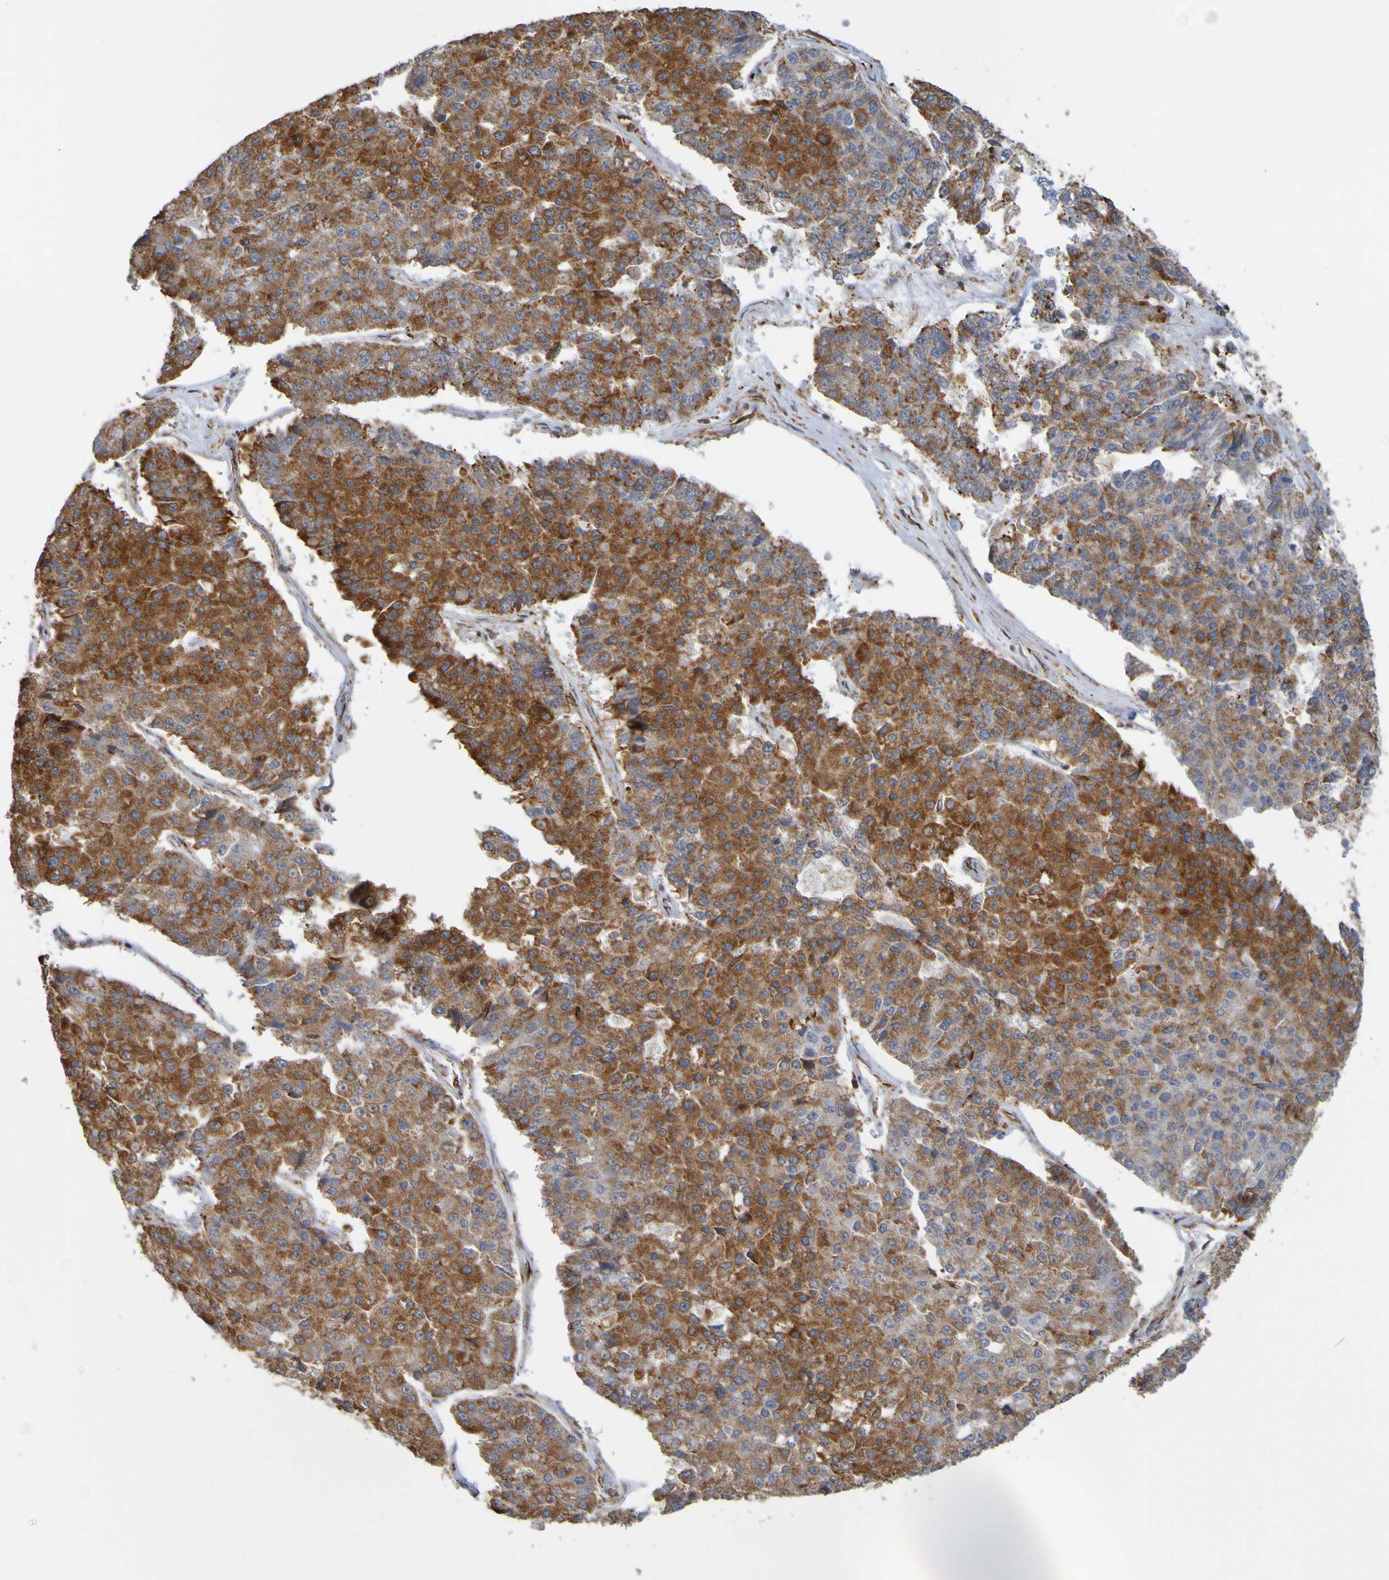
{"staining": {"intensity": "strong", "quantity": "25%-75%", "location": "cytoplasmic/membranous"}, "tissue": "pancreatic cancer", "cell_type": "Tumor cells", "image_type": "cancer", "snomed": [{"axis": "morphology", "description": "Adenocarcinoma, NOS"}, {"axis": "topography", "description": "Pancreas"}], "caption": "Adenocarcinoma (pancreatic) stained with DAB (3,3'-diaminobenzidine) IHC displays high levels of strong cytoplasmic/membranous staining in about 25%-75% of tumor cells. (DAB (3,3'-diaminobenzidine) IHC with brightfield microscopy, high magnification).", "gene": "PDIA3", "patient": {"sex": "male", "age": 50}}